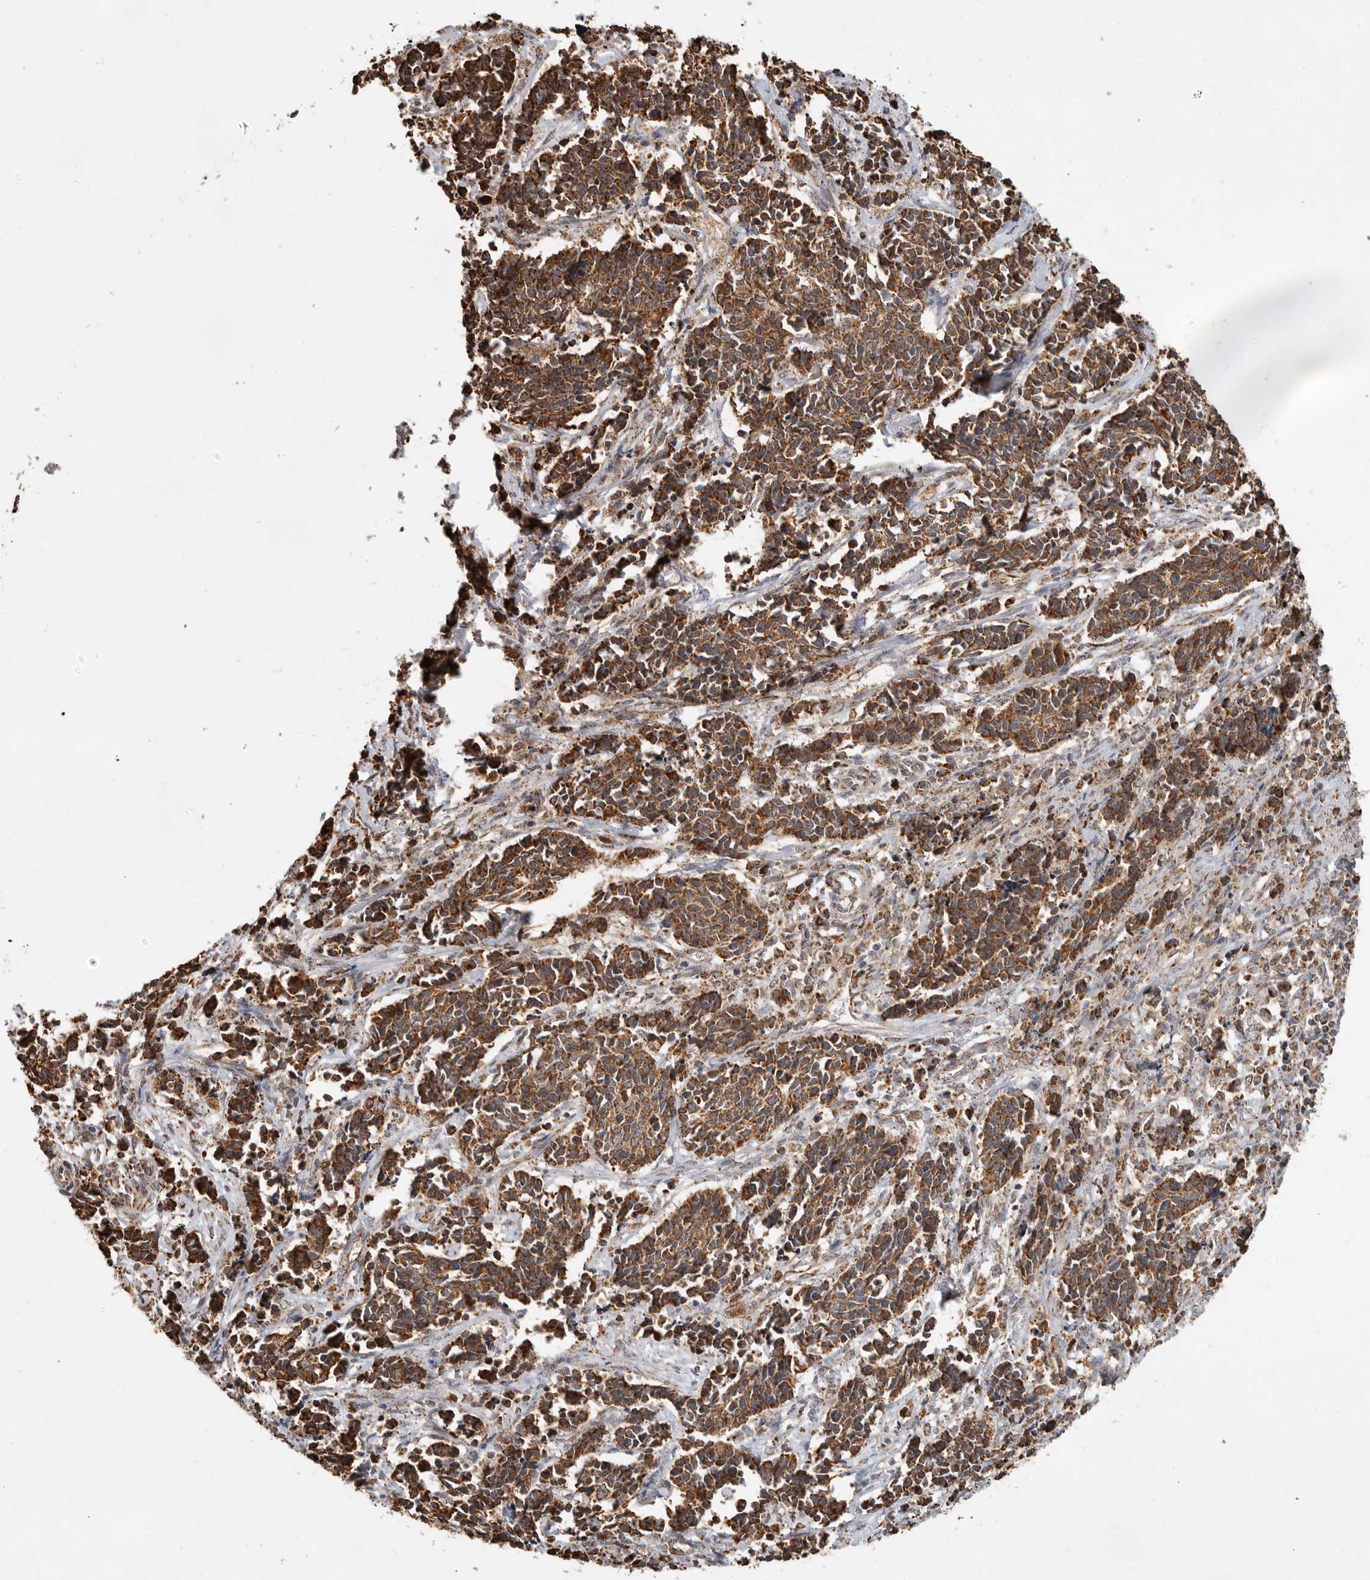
{"staining": {"intensity": "strong", "quantity": ">75%", "location": "cytoplasmic/membranous"}, "tissue": "cervical cancer", "cell_type": "Tumor cells", "image_type": "cancer", "snomed": [{"axis": "morphology", "description": "Normal tissue, NOS"}, {"axis": "morphology", "description": "Squamous cell carcinoma, NOS"}, {"axis": "topography", "description": "Cervix"}], "caption": "A micrograph showing strong cytoplasmic/membranous staining in approximately >75% of tumor cells in squamous cell carcinoma (cervical), as visualized by brown immunohistochemical staining.", "gene": "GCNT2", "patient": {"sex": "female", "age": 35}}